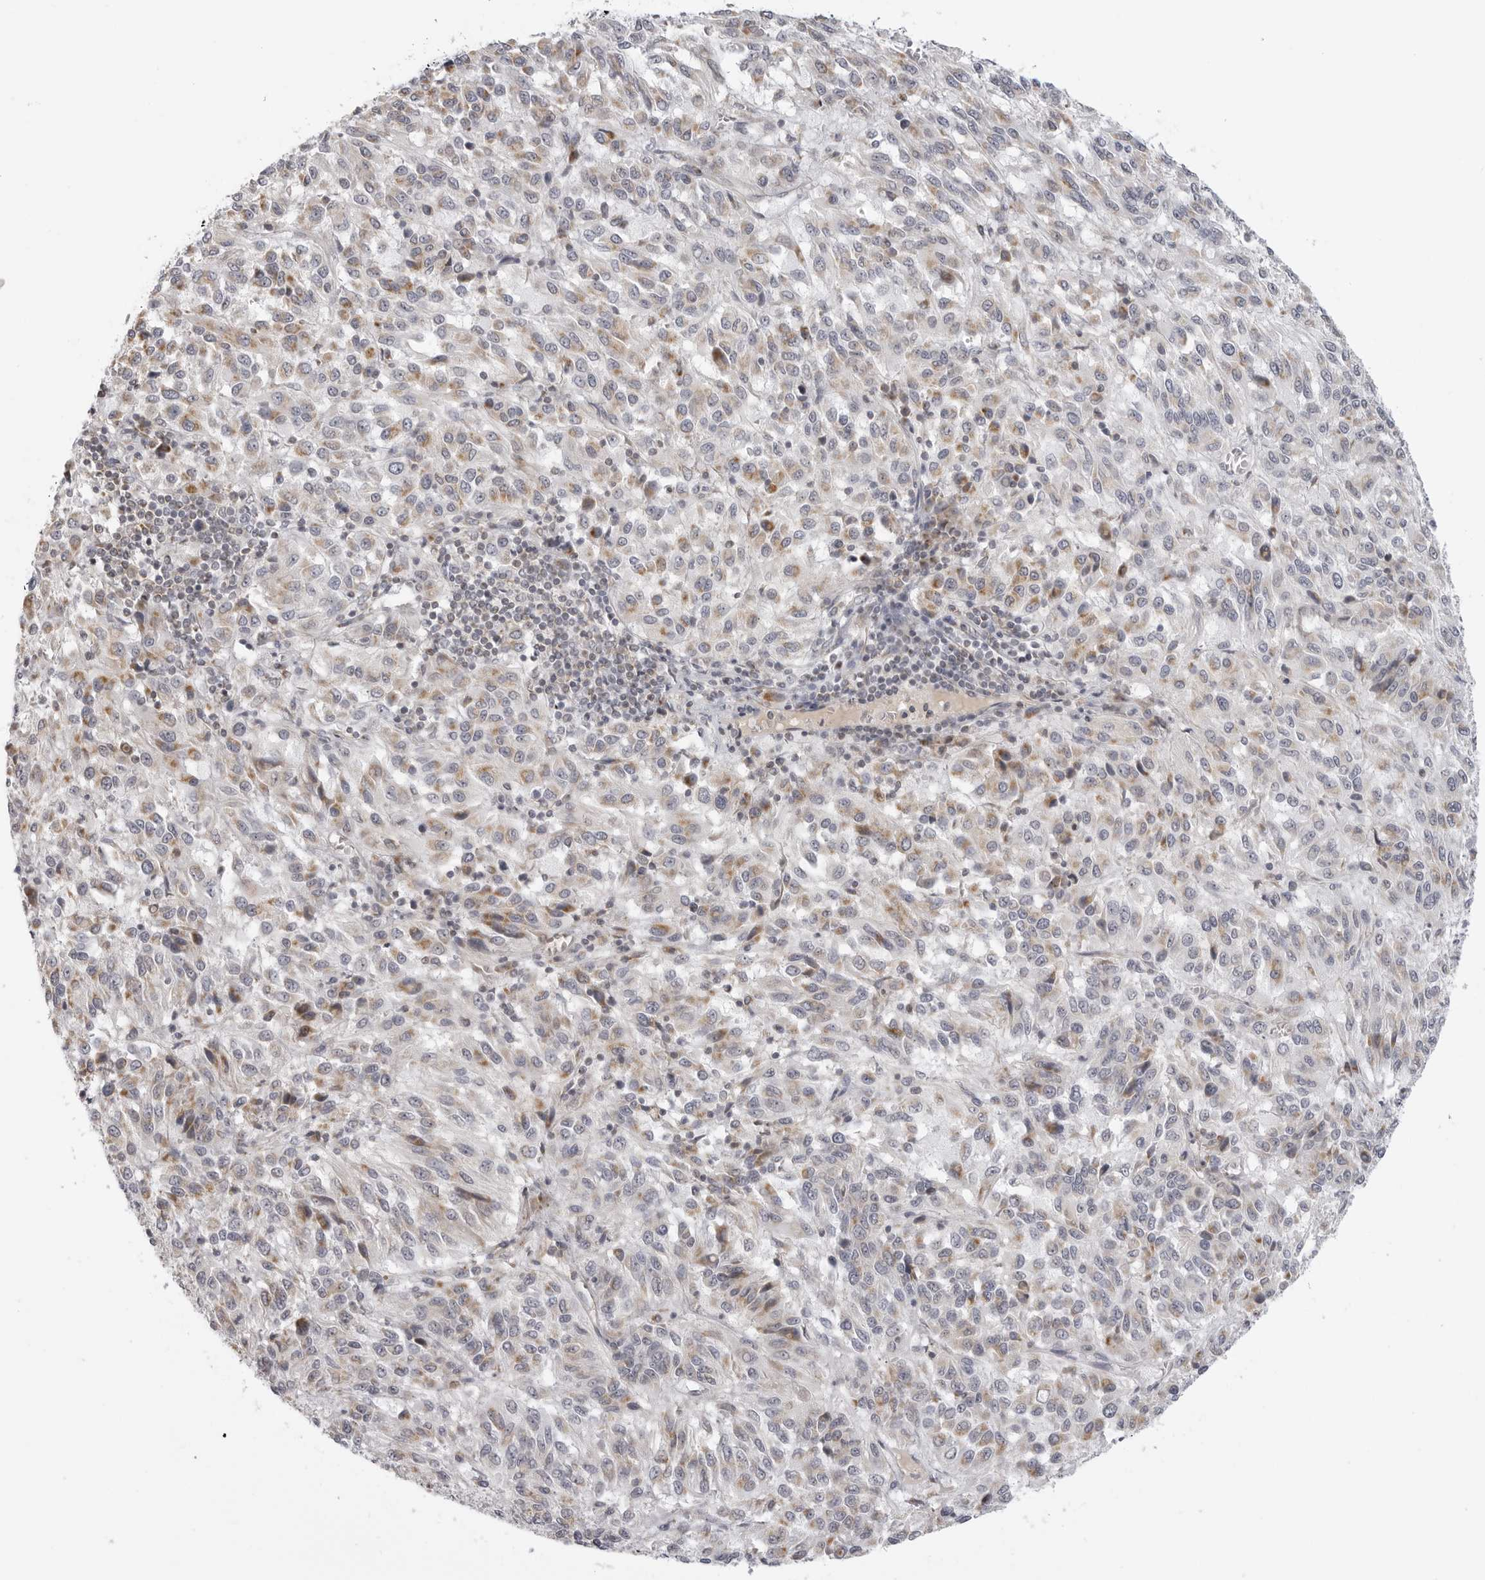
{"staining": {"intensity": "weak", "quantity": "25%-75%", "location": "cytoplasmic/membranous"}, "tissue": "melanoma", "cell_type": "Tumor cells", "image_type": "cancer", "snomed": [{"axis": "morphology", "description": "Malignant melanoma, Metastatic site"}, {"axis": "topography", "description": "Lung"}], "caption": "Tumor cells exhibit weak cytoplasmic/membranous expression in approximately 25%-75% of cells in malignant melanoma (metastatic site).", "gene": "MAP7D1", "patient": {"sex": "male", "age": 64}}